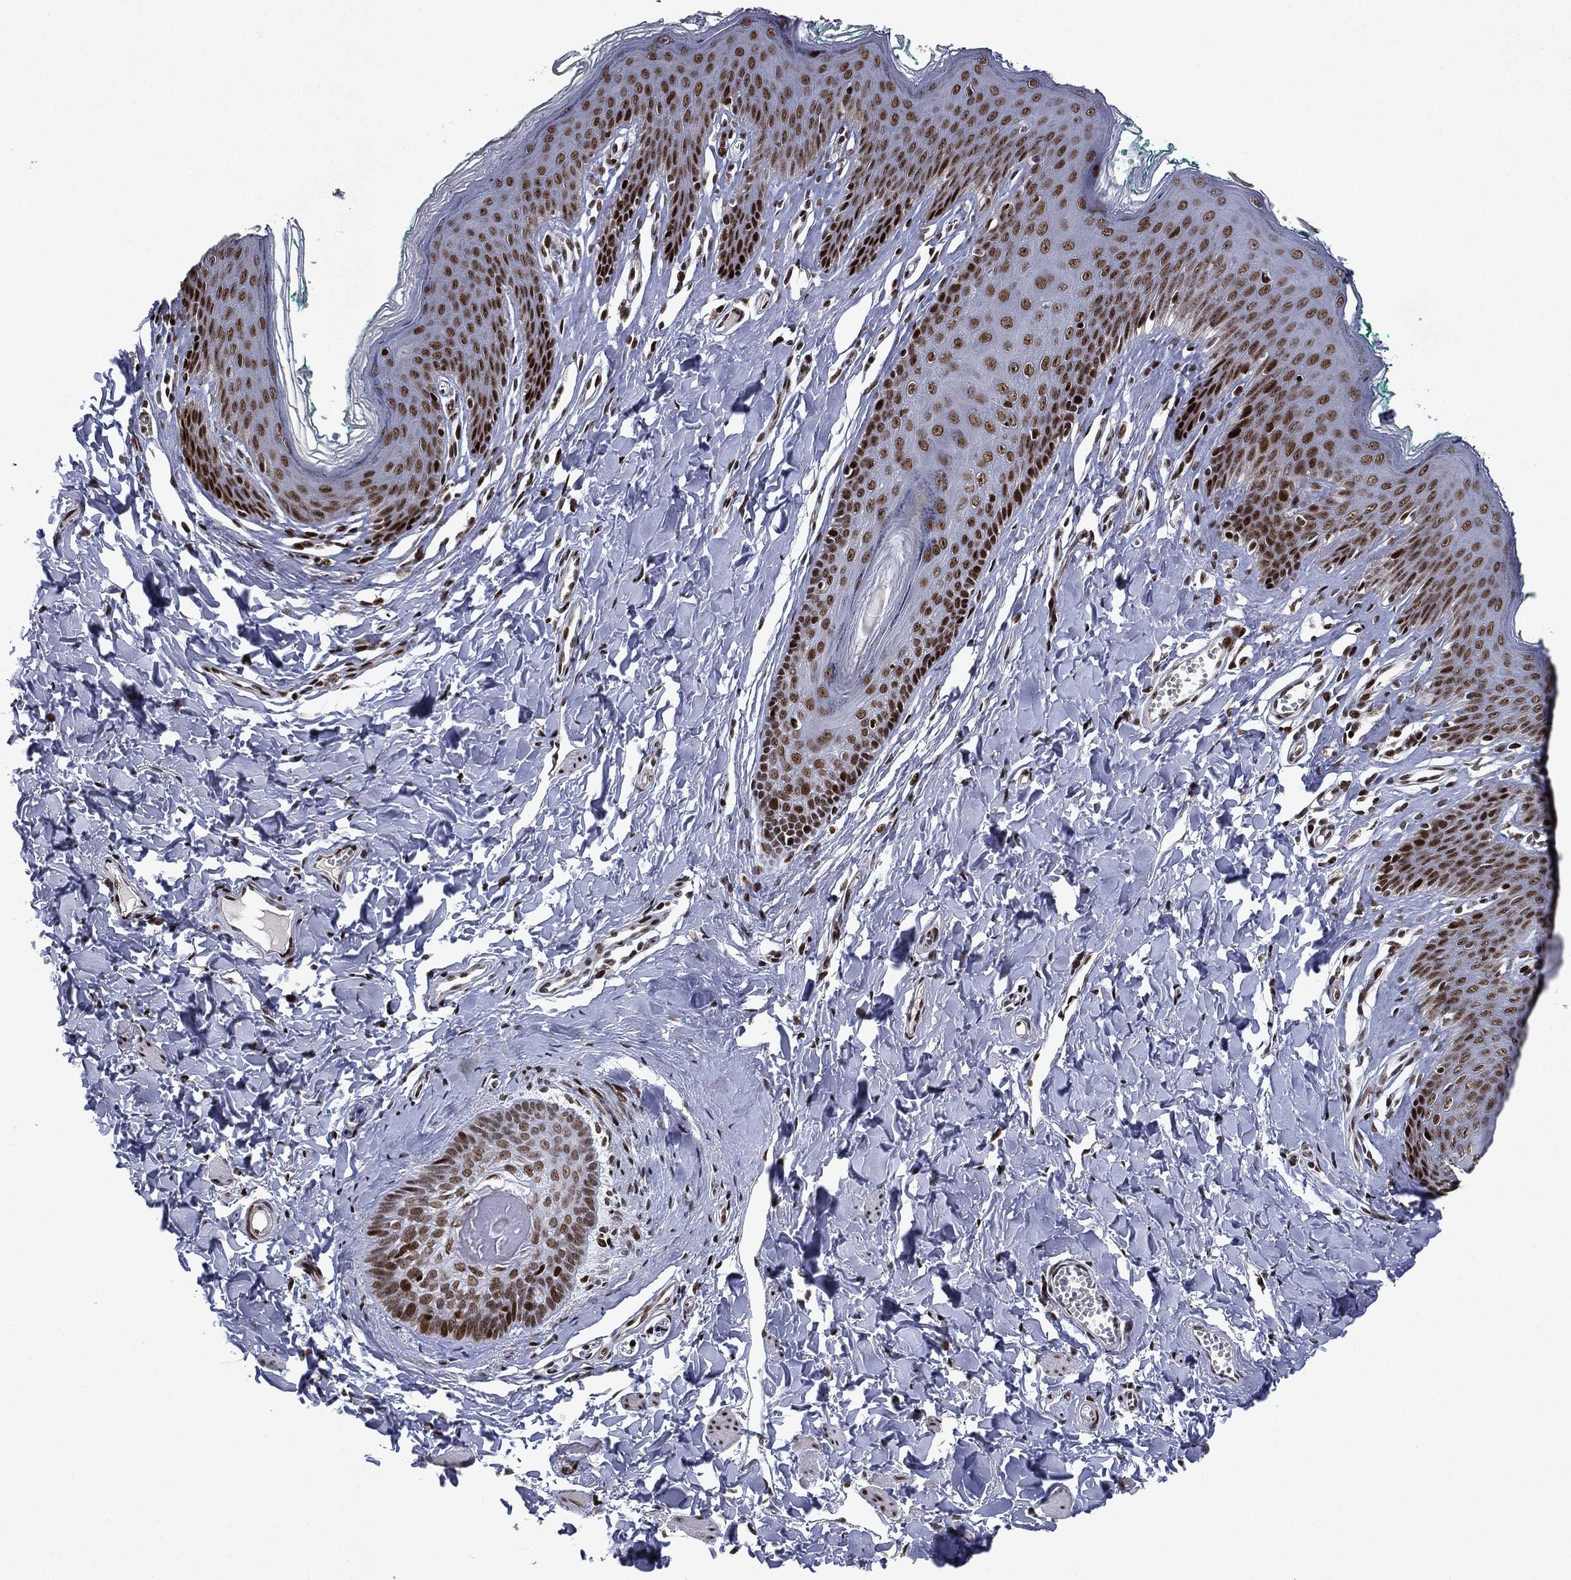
{"staining": {"intensity": "strong", "quantity": ">75%", "location": "nuclear"}, "tissue": "skin", "cell_type": "Epidermal cells", "image_type": "normal", "snomed": [{"axis": "morphology", "description": "Normal tissue, NOS"}, {"axis": "topography", "description": "Vulva"}], "caption": "Skin stained with DAB (3,3'-diaminobenzidine) immunohistochemistry displays high levels of strong nuclear positivity in about >75% of epidermal cells. The staining was performed using DAB, with brown indicating positive protein expression. Nuclei are stained blue with hematoxylin.", "gene": "RTF1", "patient": {"sex": "female", "age": 66}}